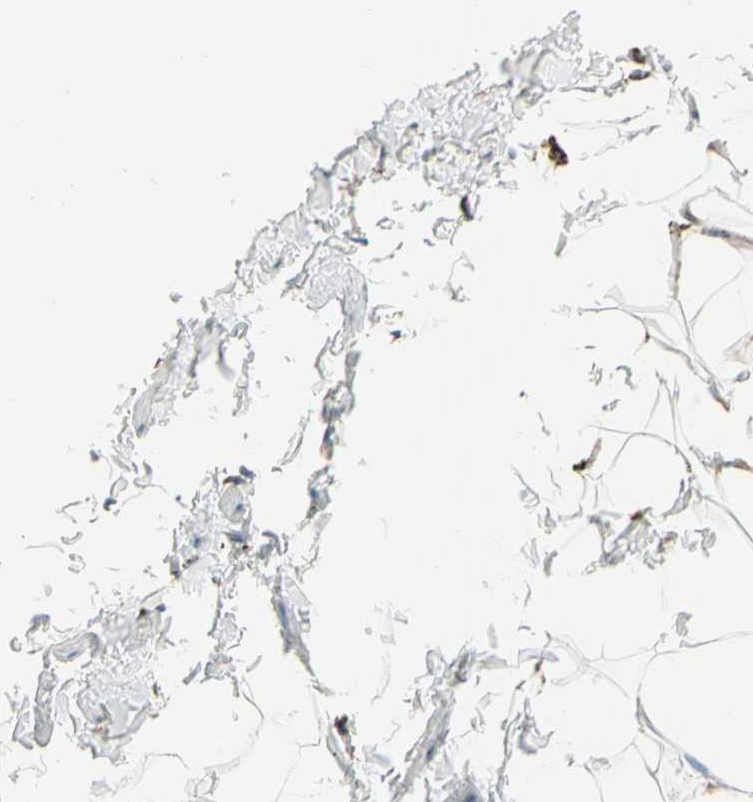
{"staining": {"intensity": "moderate", "quantity": ">75%", "location": "cytoplasmic/membranous"}, "tissue": "adipose tissue", "cell_type": "Adipocytes", "image_type": "normal", "snomed": [{"axis": "morphology", "description": "Normal tissue, NOS"}, {"axis": "topography", "description": "Vascular tissue"}], "caption": "High-power microscopy captured an IHC micrograph of benign adipose tissue, revealing moderate cytoplasmic/membranous expression in approximately >75% of adipocytes. (DAB = brown stain, brightfield microscopy at high magnification).", "gene": "ME2", "patient": {"sex": "male", "age": 41}}